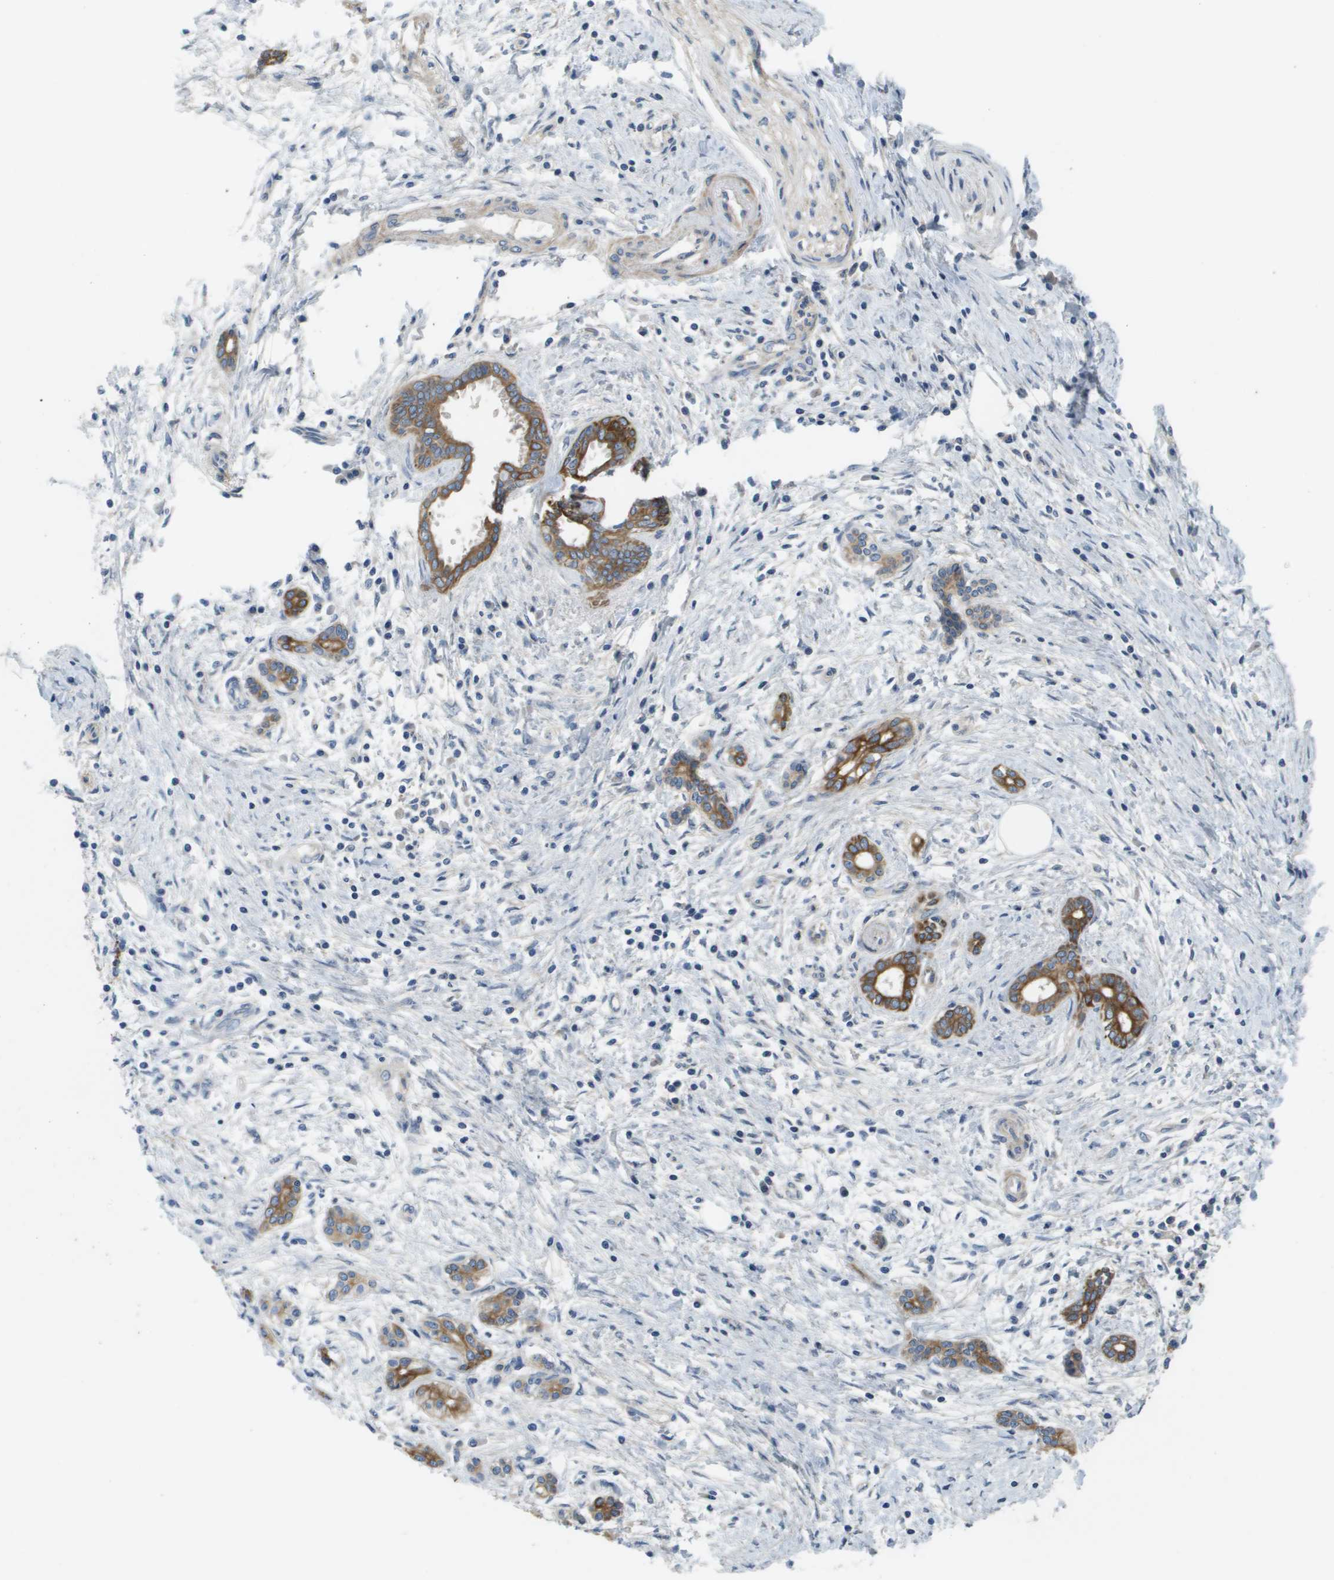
{"staining": {"intensity": "strong", "quantity": "25%-75%", "location": "cytoplasmic/membranous"}, "tissue": "pancreatic cancer", "cell_type": "Tumor cells", "image_type": "cancer", "snomed": [{"axis": "morphology", "description": "Adenocarcinoma, NOS"}, {"axis": "topography", "description": "Pancreas"}], "caption": "Tumor cells show high levels of strong cytoplasmic/membranous expression in about 25%-75% of cells in human pancreatic cancer (adenocarcinoma).", "gene": "KRT23", "patient": {"sex": "female", "age": 70}}